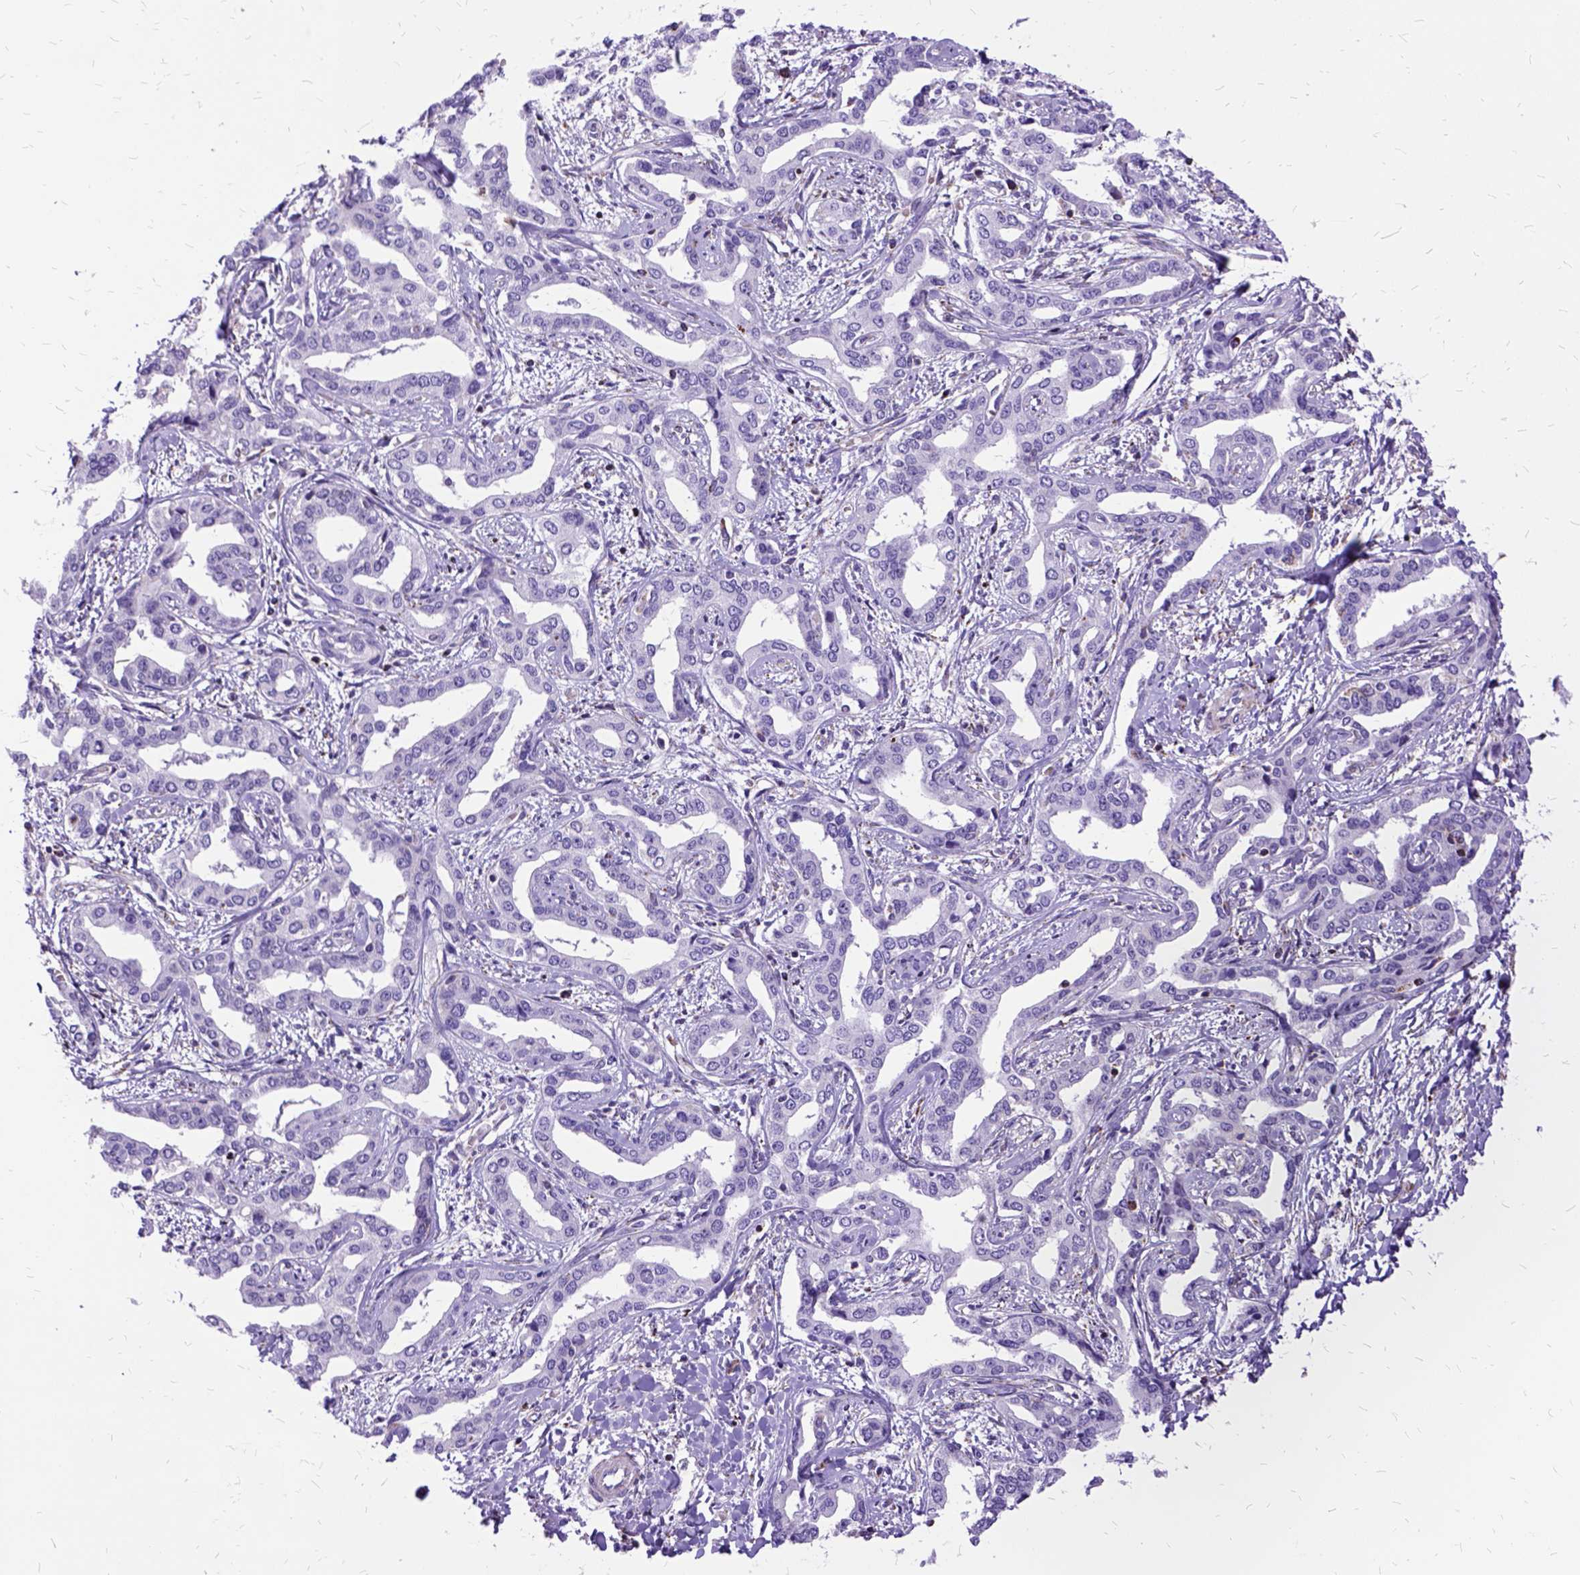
{"staining": {"intensity": "negative", "quantity": "none", "location": "none"}, "tissue": "liver cancer", "cell_type": "Tumor cells", "image_type": "cancer", "snomed": [{"axis": "morphology", "description": "Cholangiocarcinoma"}, {"axis": "topography", "description": "Liver"}], "caption": "This is an immunohistochemistry (IHC) micrograph of liver cancer (cholangiocarcinoma). There is no staining in tumor cells.", "gene": "OXCT1", "patient": {"sex": "male", "age": 59}}